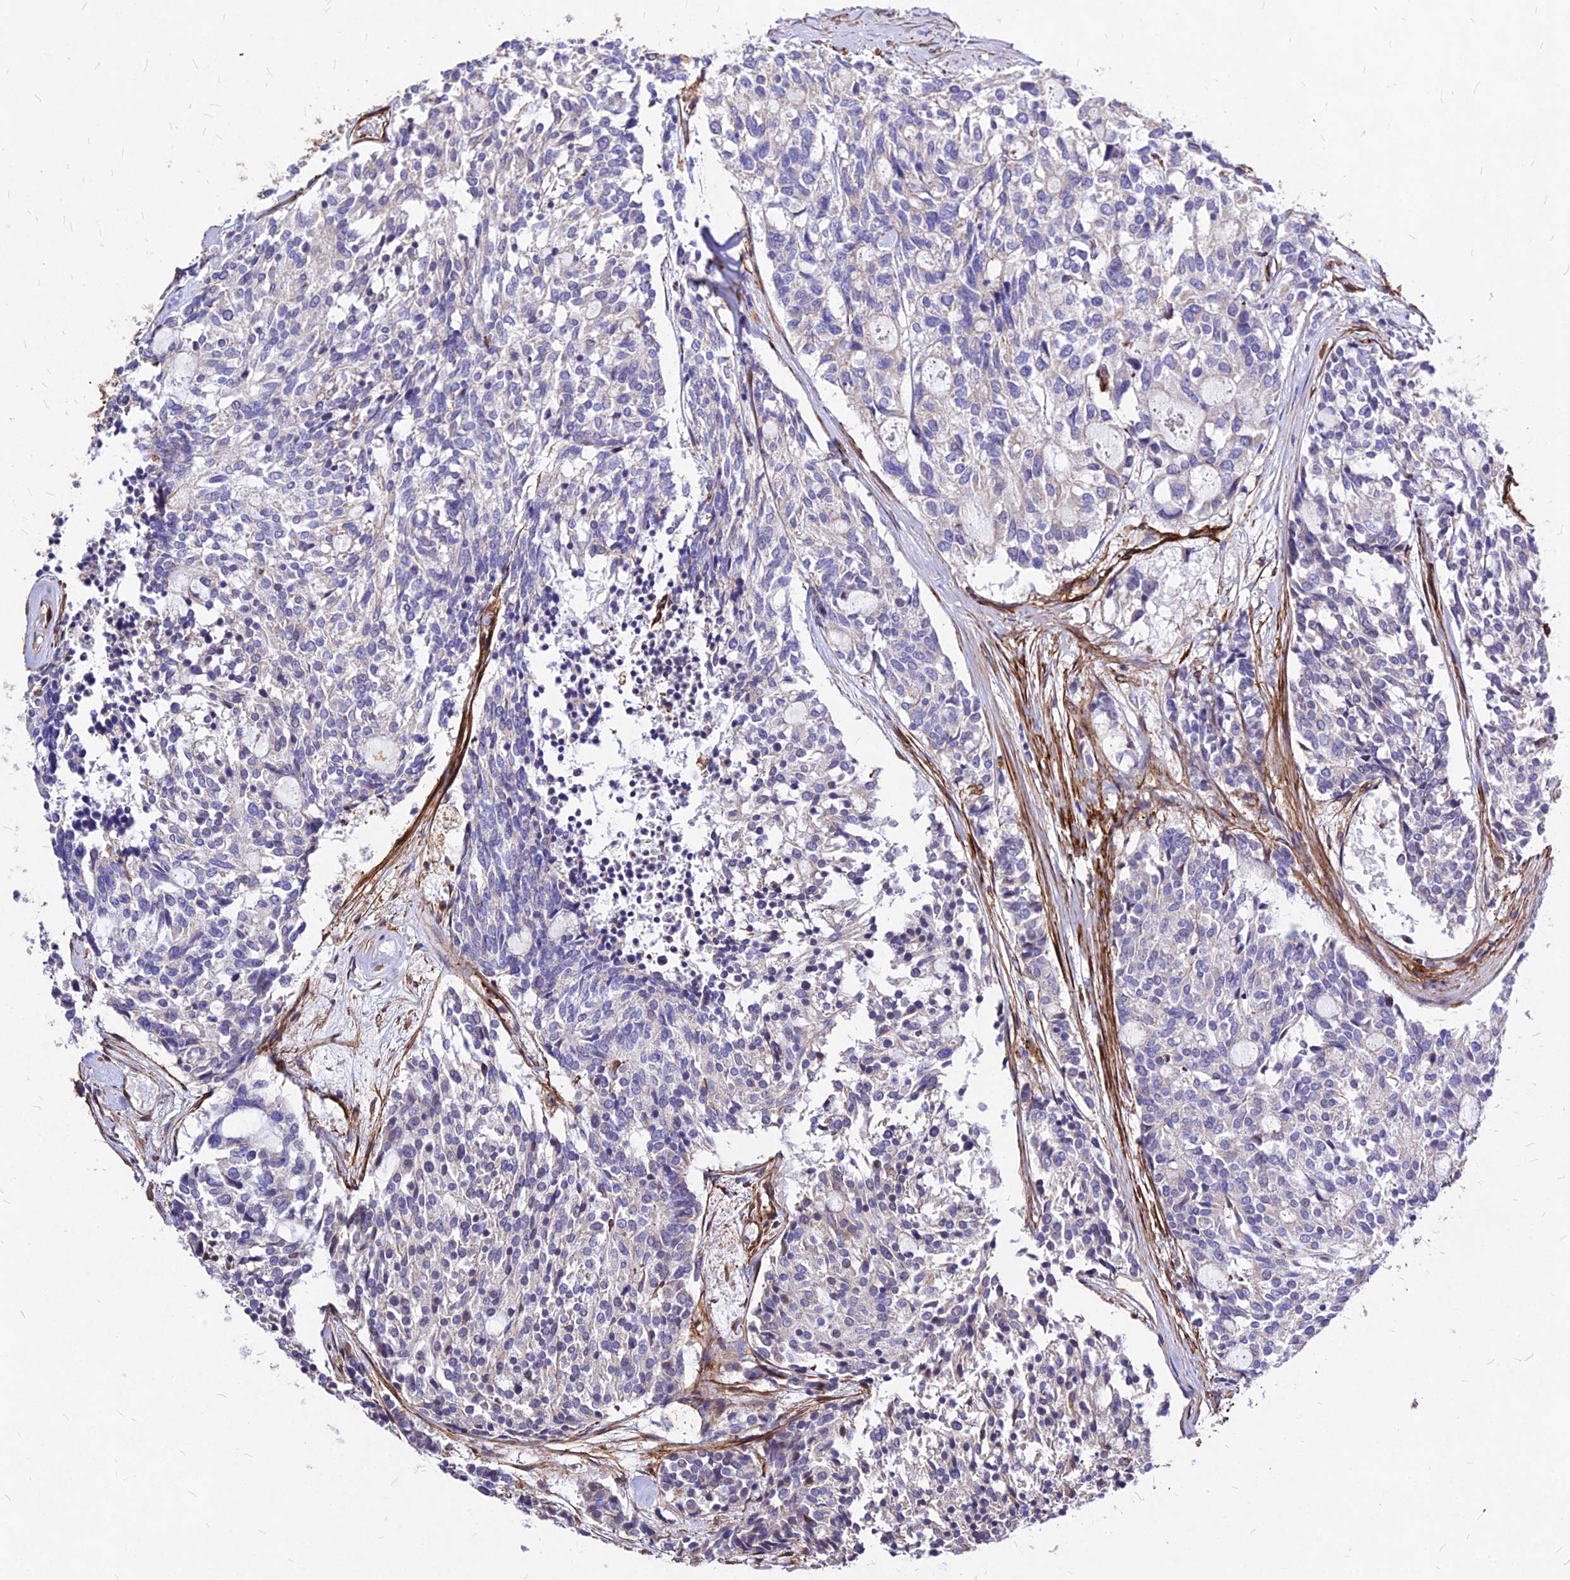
{"staining": {"intensity": "negative", "quantity": "none", "location": "none"}, "tissue": "carcinoid", "cell_type": "Tumor cells", "image_type": "cancer", "snomed": [{"axis": "morphology", "description": "Carcinoid, malignant, NOS"}, {"axis": "topography", "description": "Pancreas"}], "caption": "Carcinoid (malignant) stained for a protein using immunohistochemistry exhibits no expression tumor cells.", "gene": "EFCC1", "patient": {"sex": "female", "age": 54}}